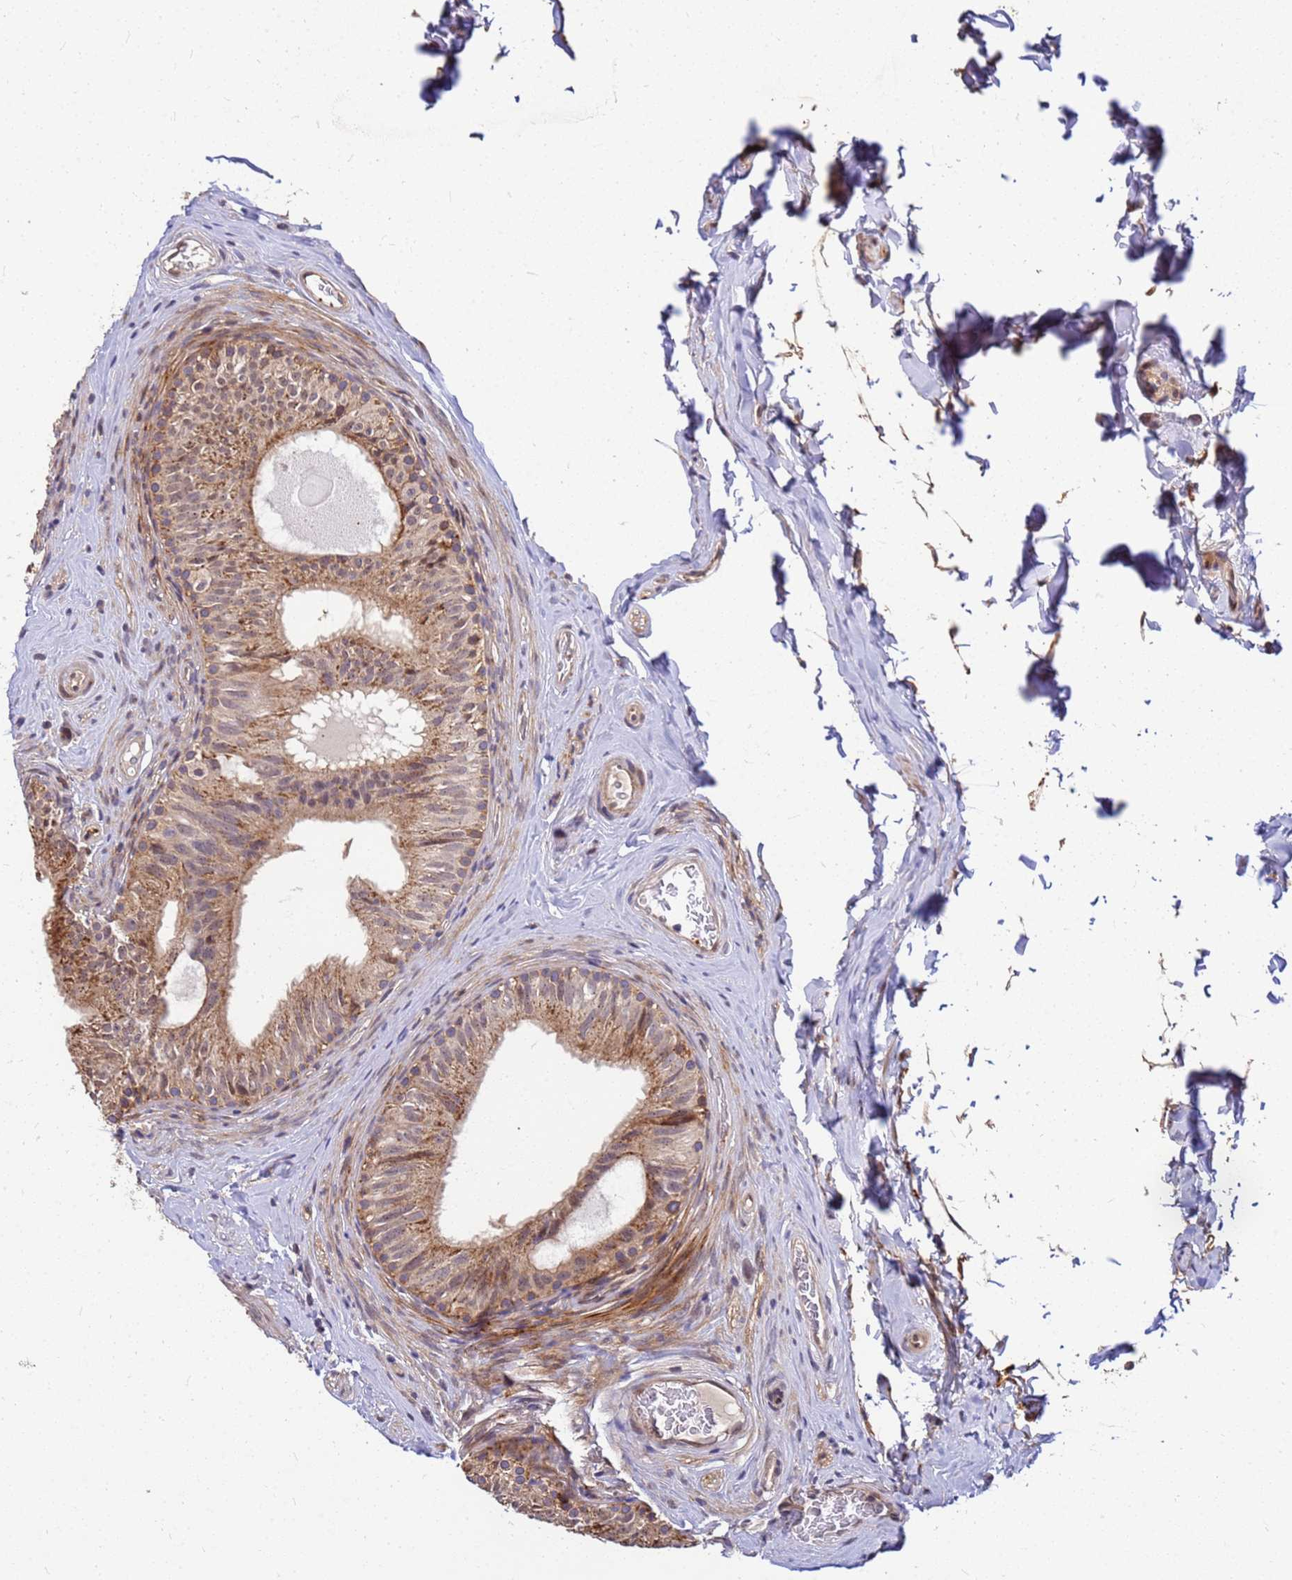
{"staining": {"intensity": "moderate", "quantity": ">75%", "location": "cytoplasmic/membranous,nuclear"}, "tissue": "epididymis", "cell_type": "Glandular cells", "image_type": "normal", "snomed": [{"axis": "morphology", "description": "Normal tissue, NOS"}, {"axis": "topography", "description": "Epididymis"}], "caption": "The histopathology image displays immunohistochemical staining of unremarkable epididymis. There is moderate cytoplasmic/membranous,nuclear positivity is identified in approximately >75% of glandular cells.", "gene": "DUS4L", "patient": {"sex": "male", "age": 34}}